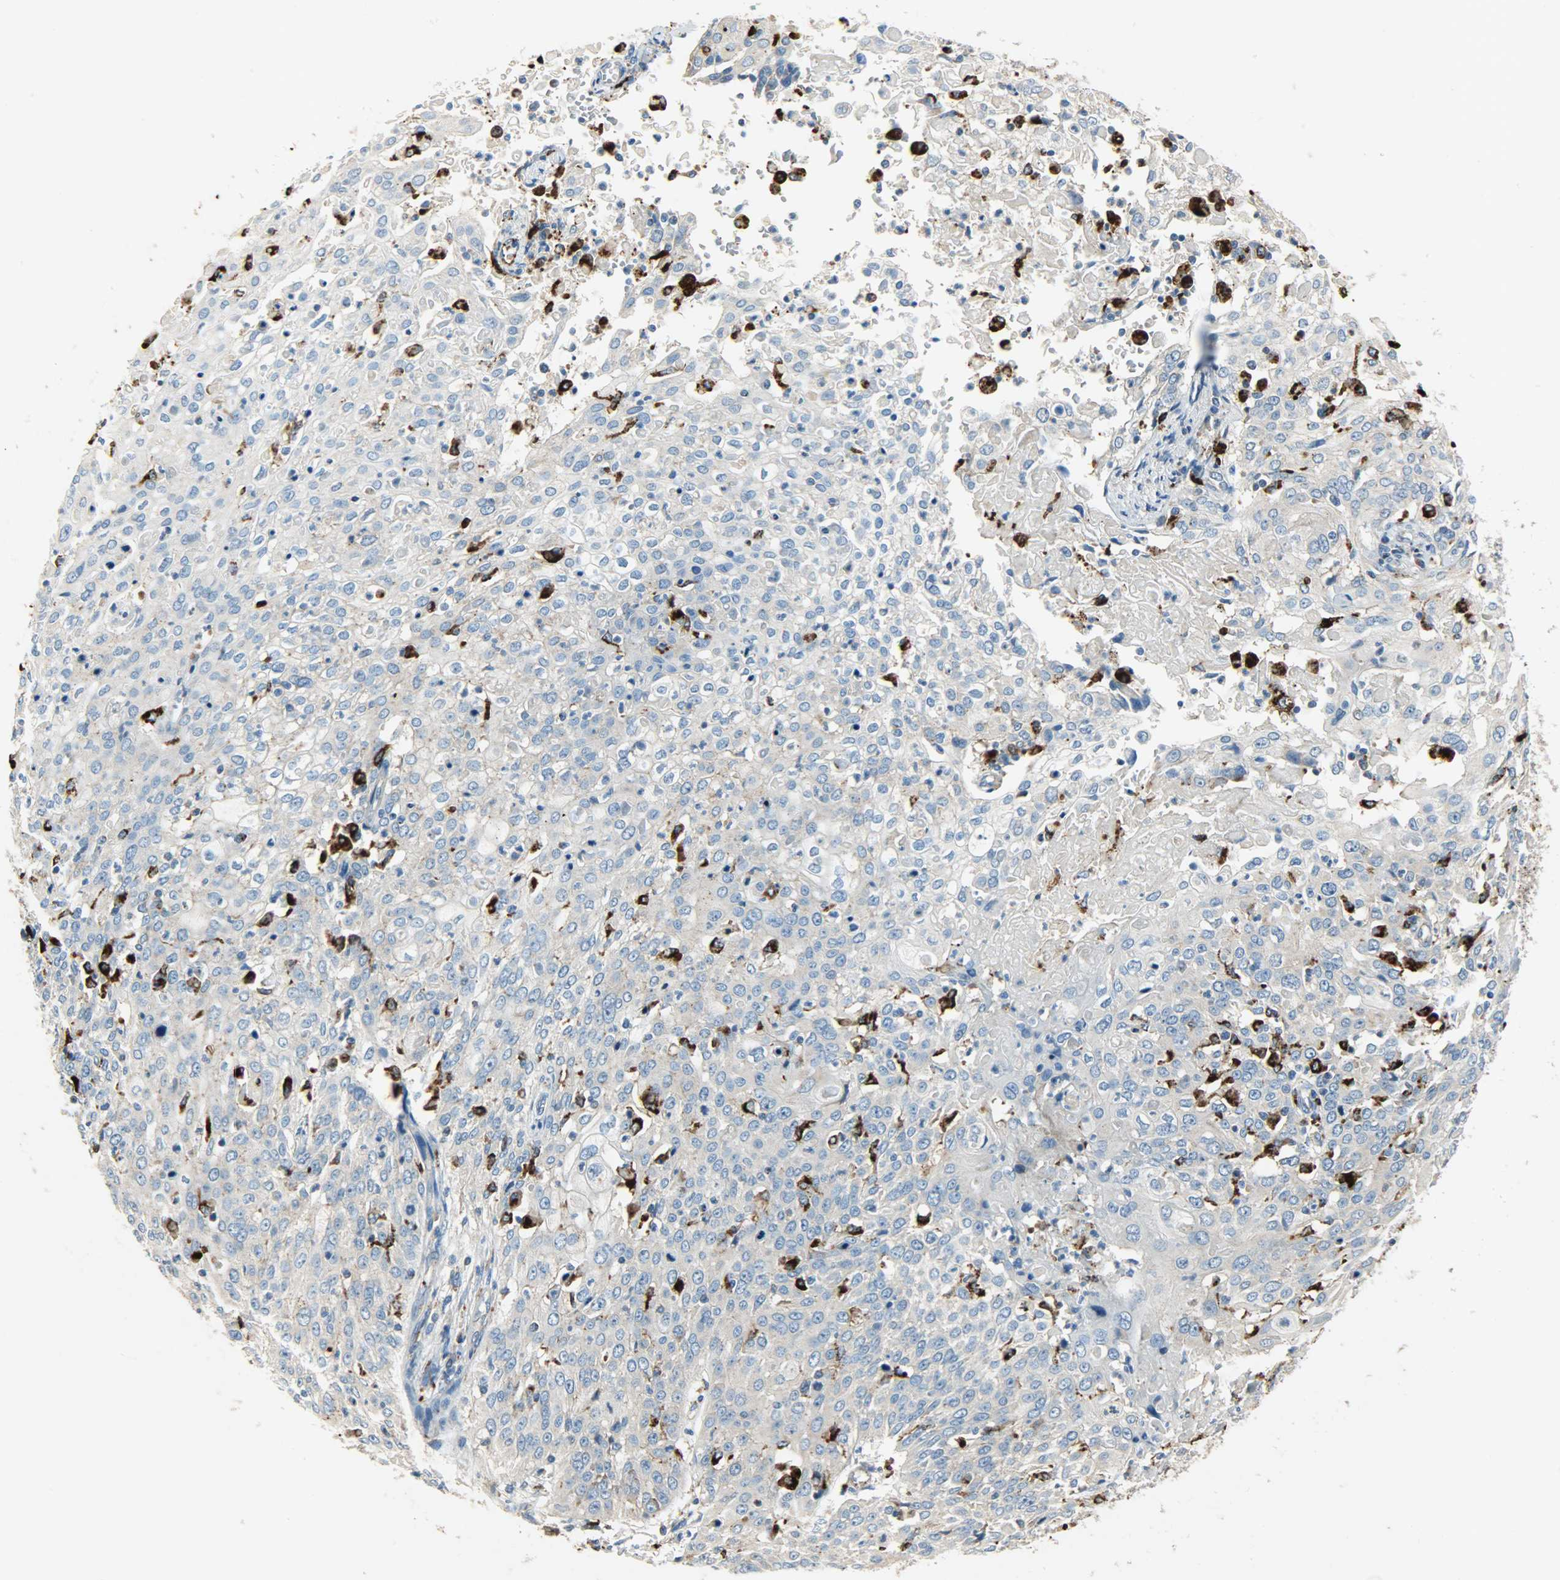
{"staining": {"intensity": "negative", "quantity": "none", "location": "none"}, "tissue": "cervical cancer", "cell_type": "Tumor cells", "image_type": "cancer", "snomed": [{"axis": "morphology", "description": "Squamous cell carcinoma, NOS"}, {"axis": "topography", "description": "Cervix"}], "caption": "Squamous cell carcinoma (cervical) was stained to show a protein in brown. There is no significant positivity in tumor cells. The staining was performed using DAB (3,3'-diaminobenzidine) to visualize the protein expression in brown, while the nuclei were stained in blue with hematoxylin (Magnification: 20x).", "gene": "ASAH1", "patient": {"sex": "female", "age": 39}}